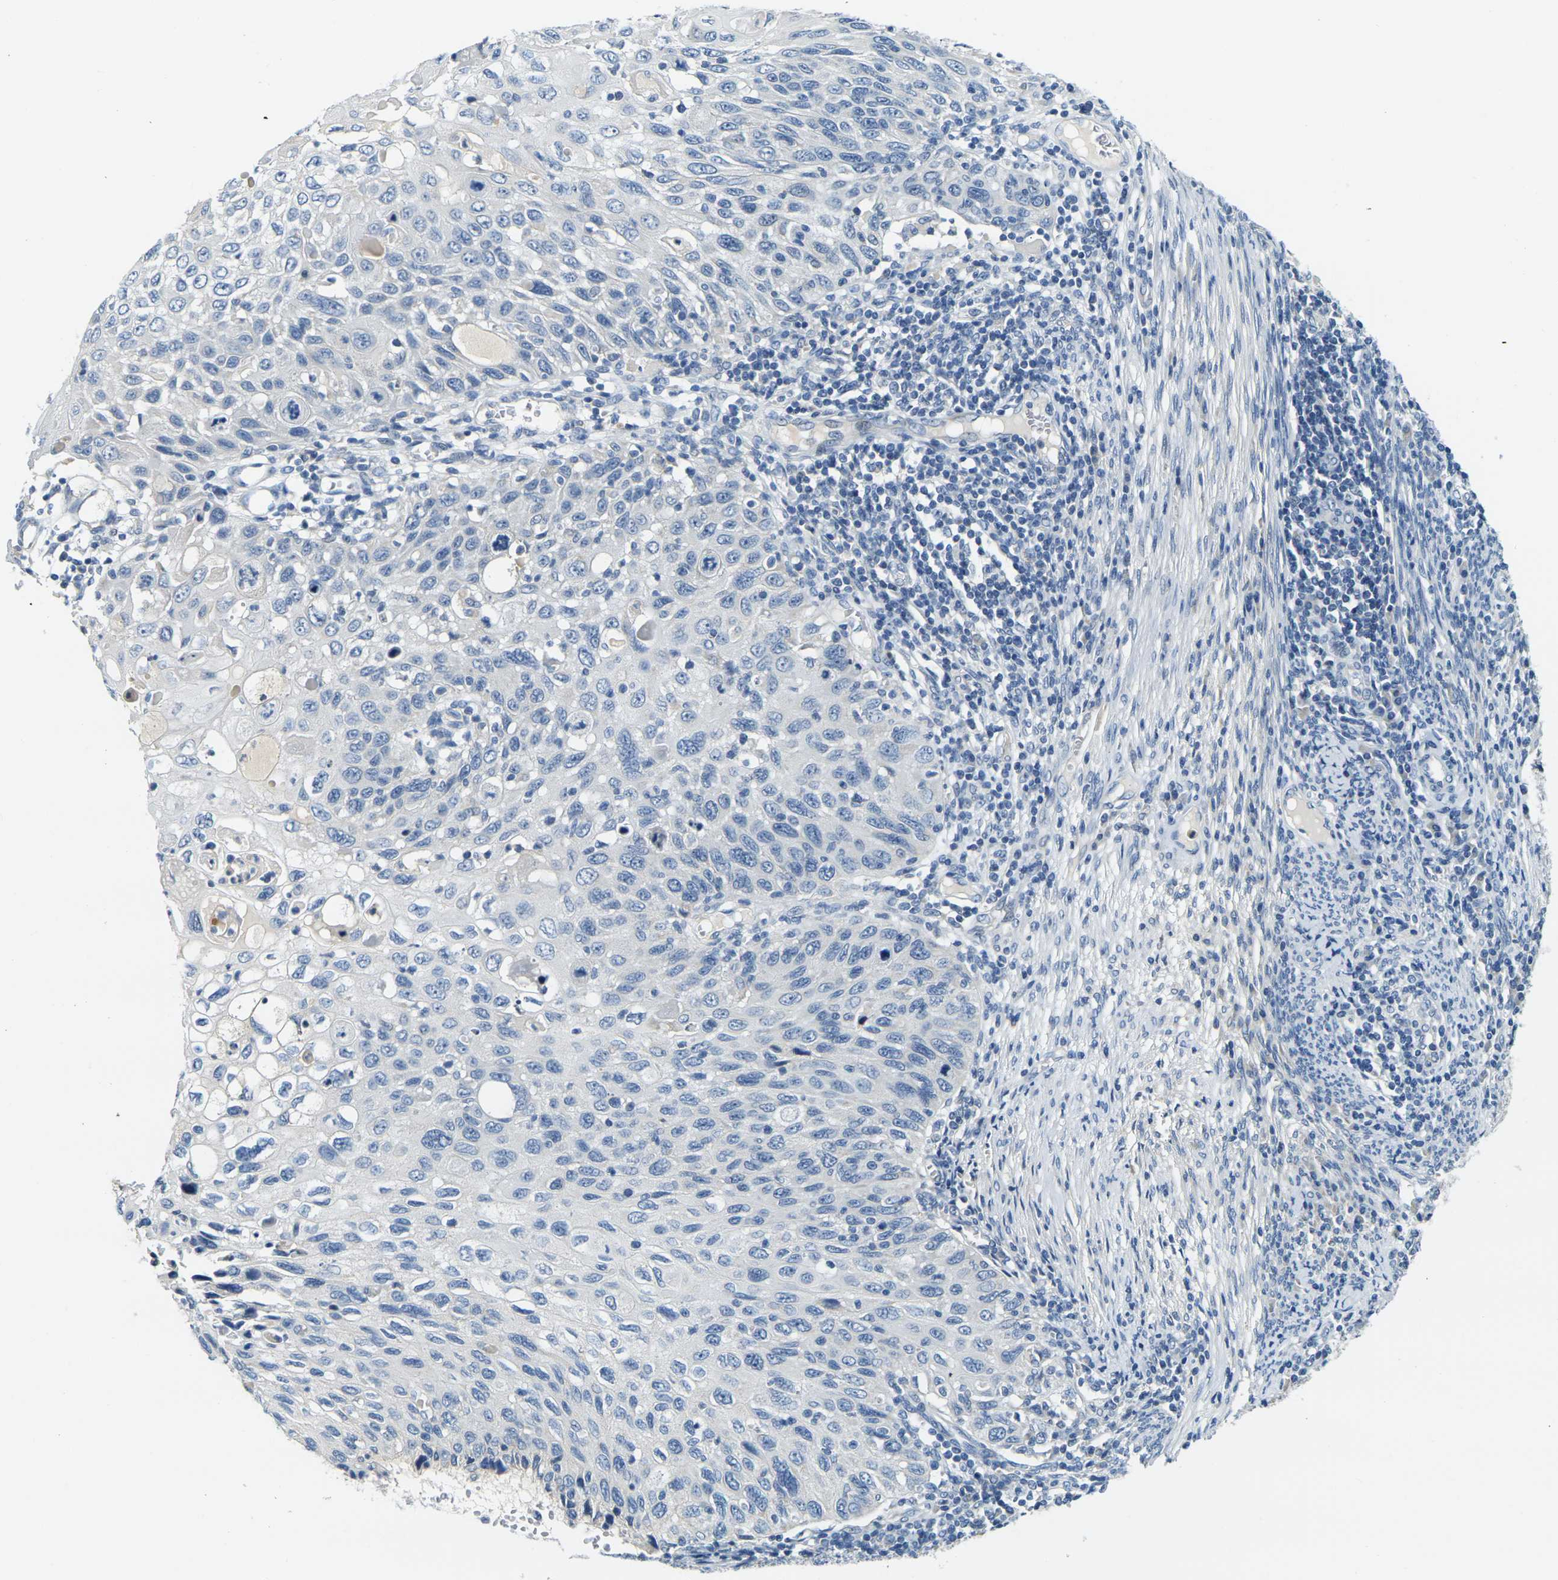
{"staining": {"intensity": "negative", "quantity": "none", "location": "none"}, "tissue": "cervical cancer", "cell_type": "Tumor cells", "image_type": "cancer", "snomed": [{"axis": "morphology", "description": "Squamous cell carcinoma, NOS"}, {"axis": "topography", "description": "Cervix"}], "caption": "Immunohistochemical staining of cervical squamous cell carcinoma reveals no significant staining in tumor cells.", "gene": "SHISAL2B", "patient": {"sex": "female", "age": 70}}